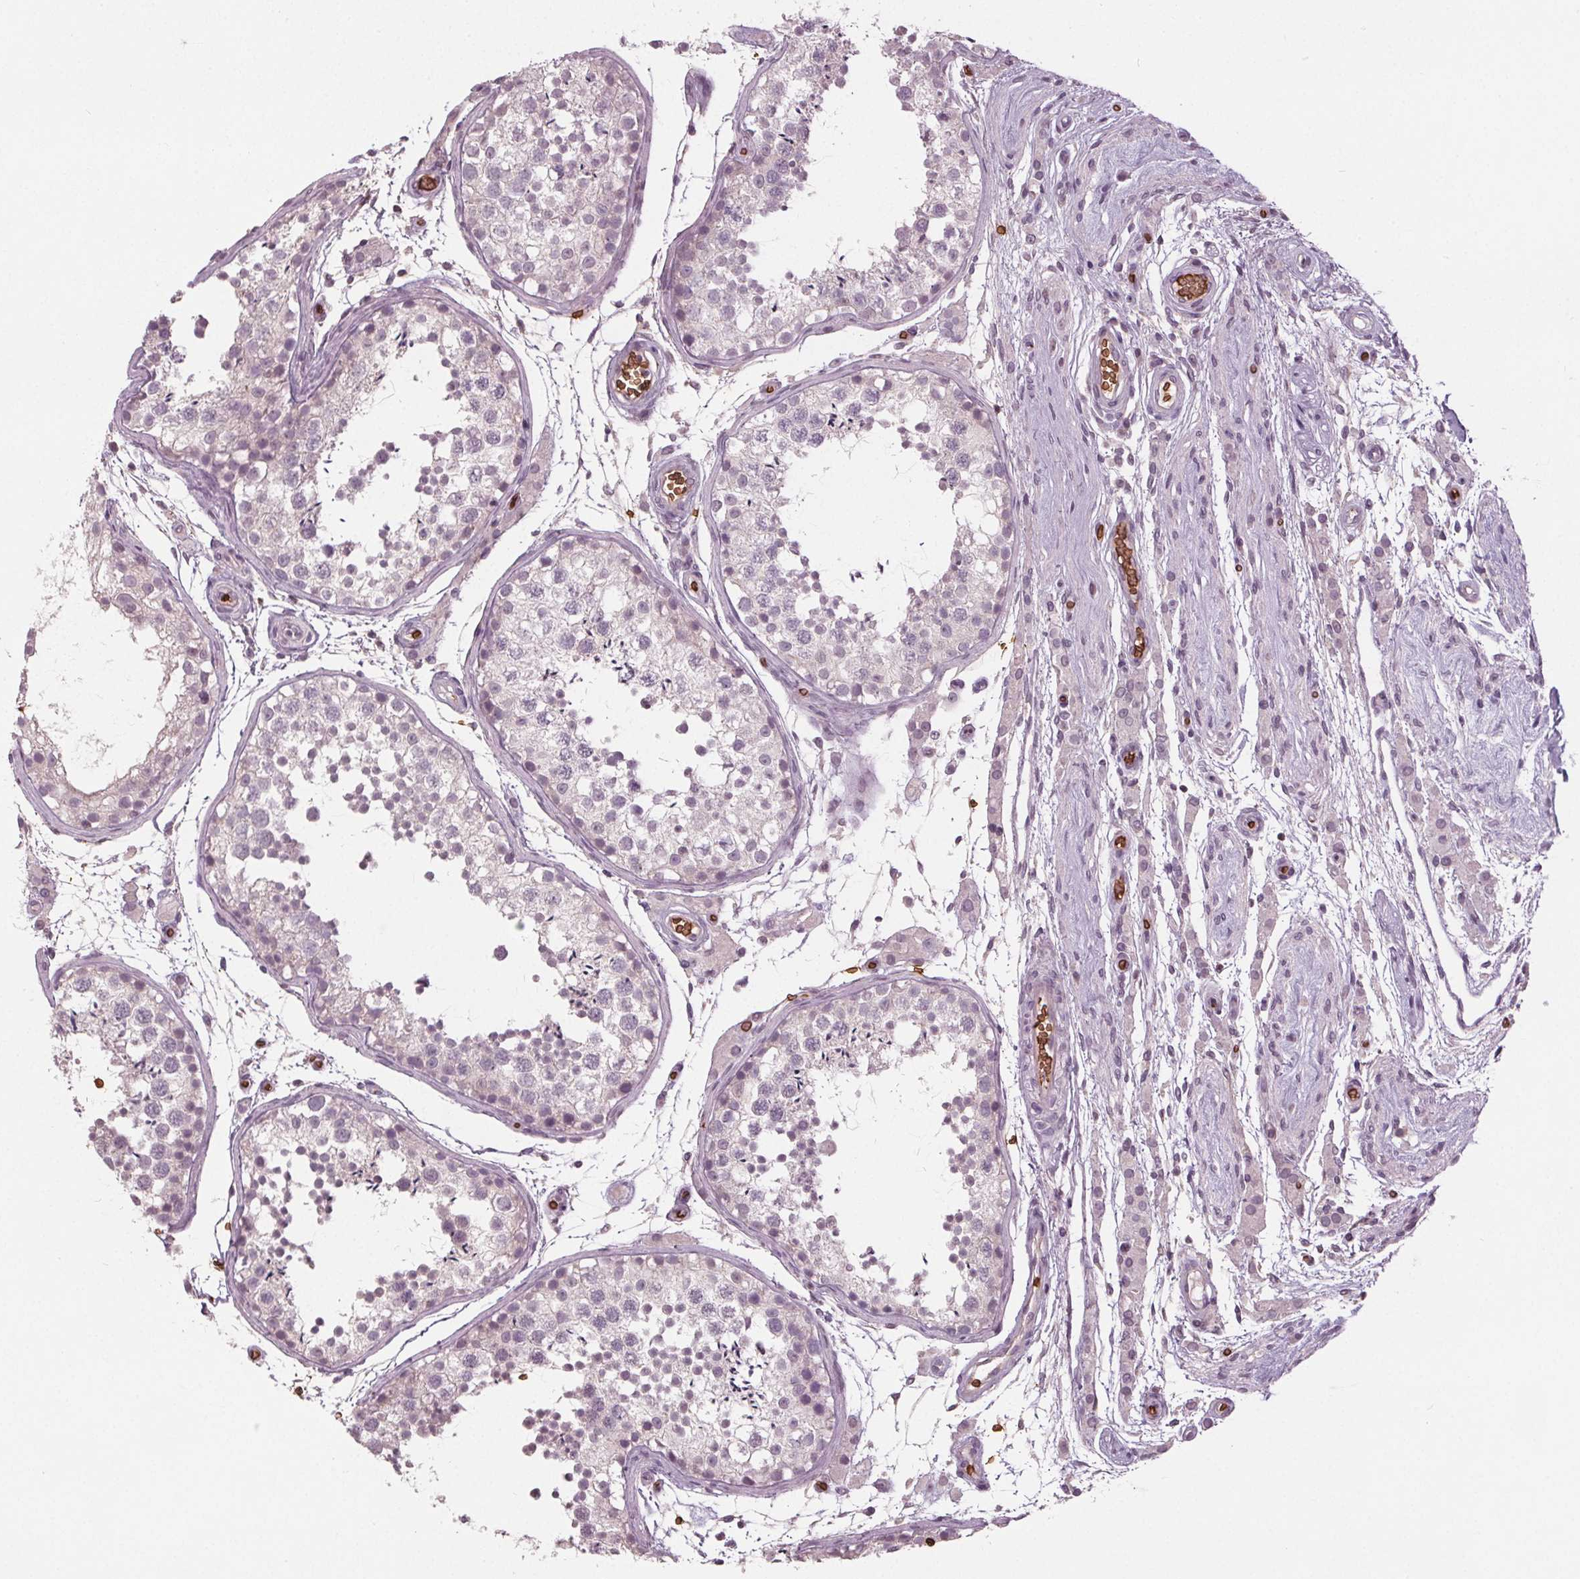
{"staining": {"intensity": "negative", "quantity": "none", "location": "none"}, "tissue": "testis", "cell_type": "Cells in seminiferous ducts", "image_type": "normal", "snomed": [{"axis": "morphology", "description": "Normal tissue, NOS"}, {"axis": "morphology", "description": "Seminoma, NOS"}, {"axis": "topography", "description": "Testis"}], "caption": "IHC histopathology image of benign testis: human testis stained with DAB displays no significant protein expression in cells in seminiferous ducts.", "gene": "SLC4A1", "patient": {"sex": "male", "age": 29}}